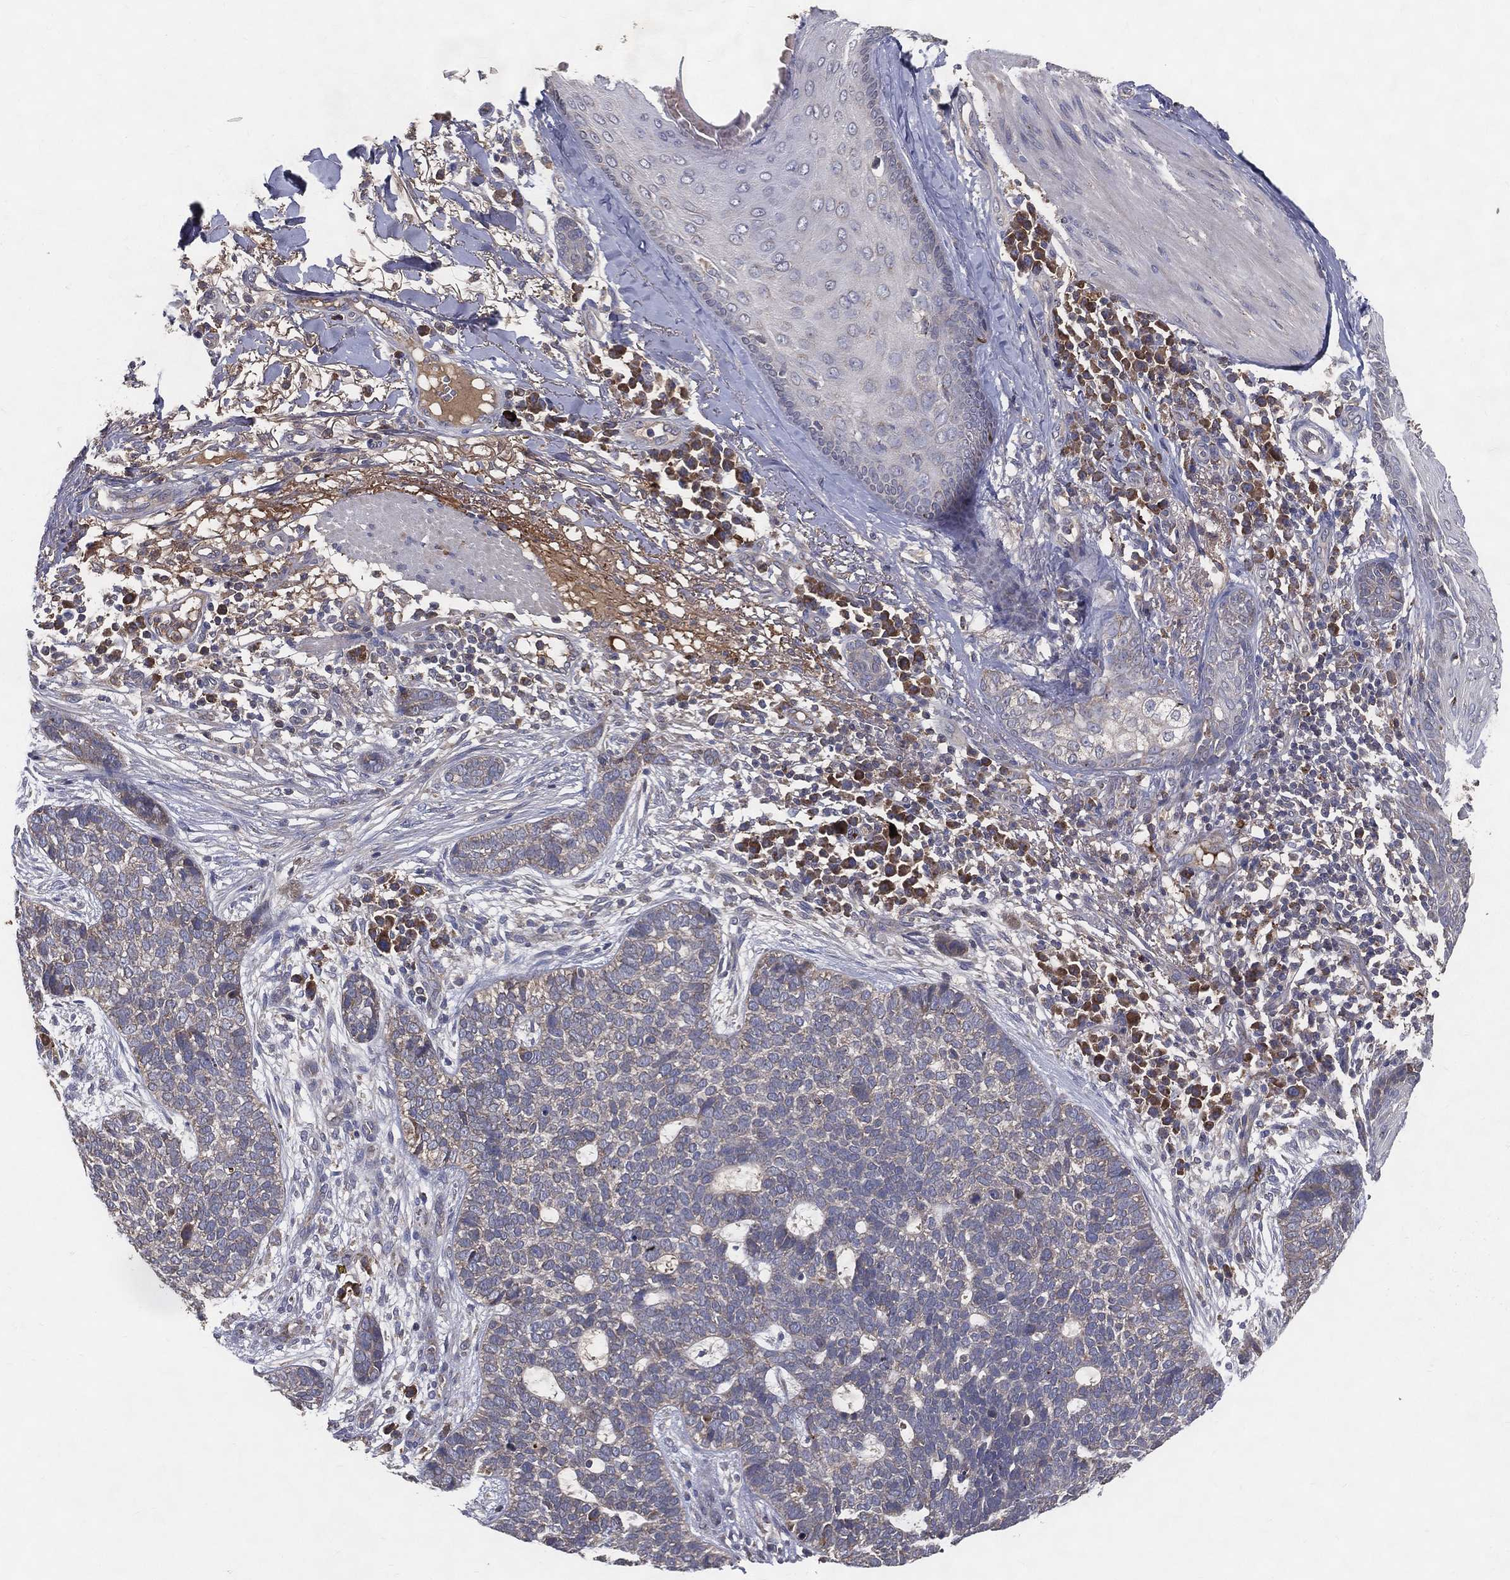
{"staining": {"intensity": "negative", "quantity": "none", "location": "none"}, "tissue": "skin cancer", "cell_type": "Tumor cells", "image_type": "cancer", "snomed": [{"axis": "morphology", "description": "Squamous cell carcinoma, NOS"}, {"axis": "topography", "description": "Skin"}], "caption": "This photomicrograph is of squamous cell carcinoma (skin) stained with IHC to label a protein in brown with the nuclei are counter-stained blue. There is no expression in tumor cells. (Stains: DAB IHC with hematoxylin counter stain, Microscopy: brightfield microscopy at high magnification).", "gene": "MT-ND1", "patient": {"sex": "male", "age": 88}}